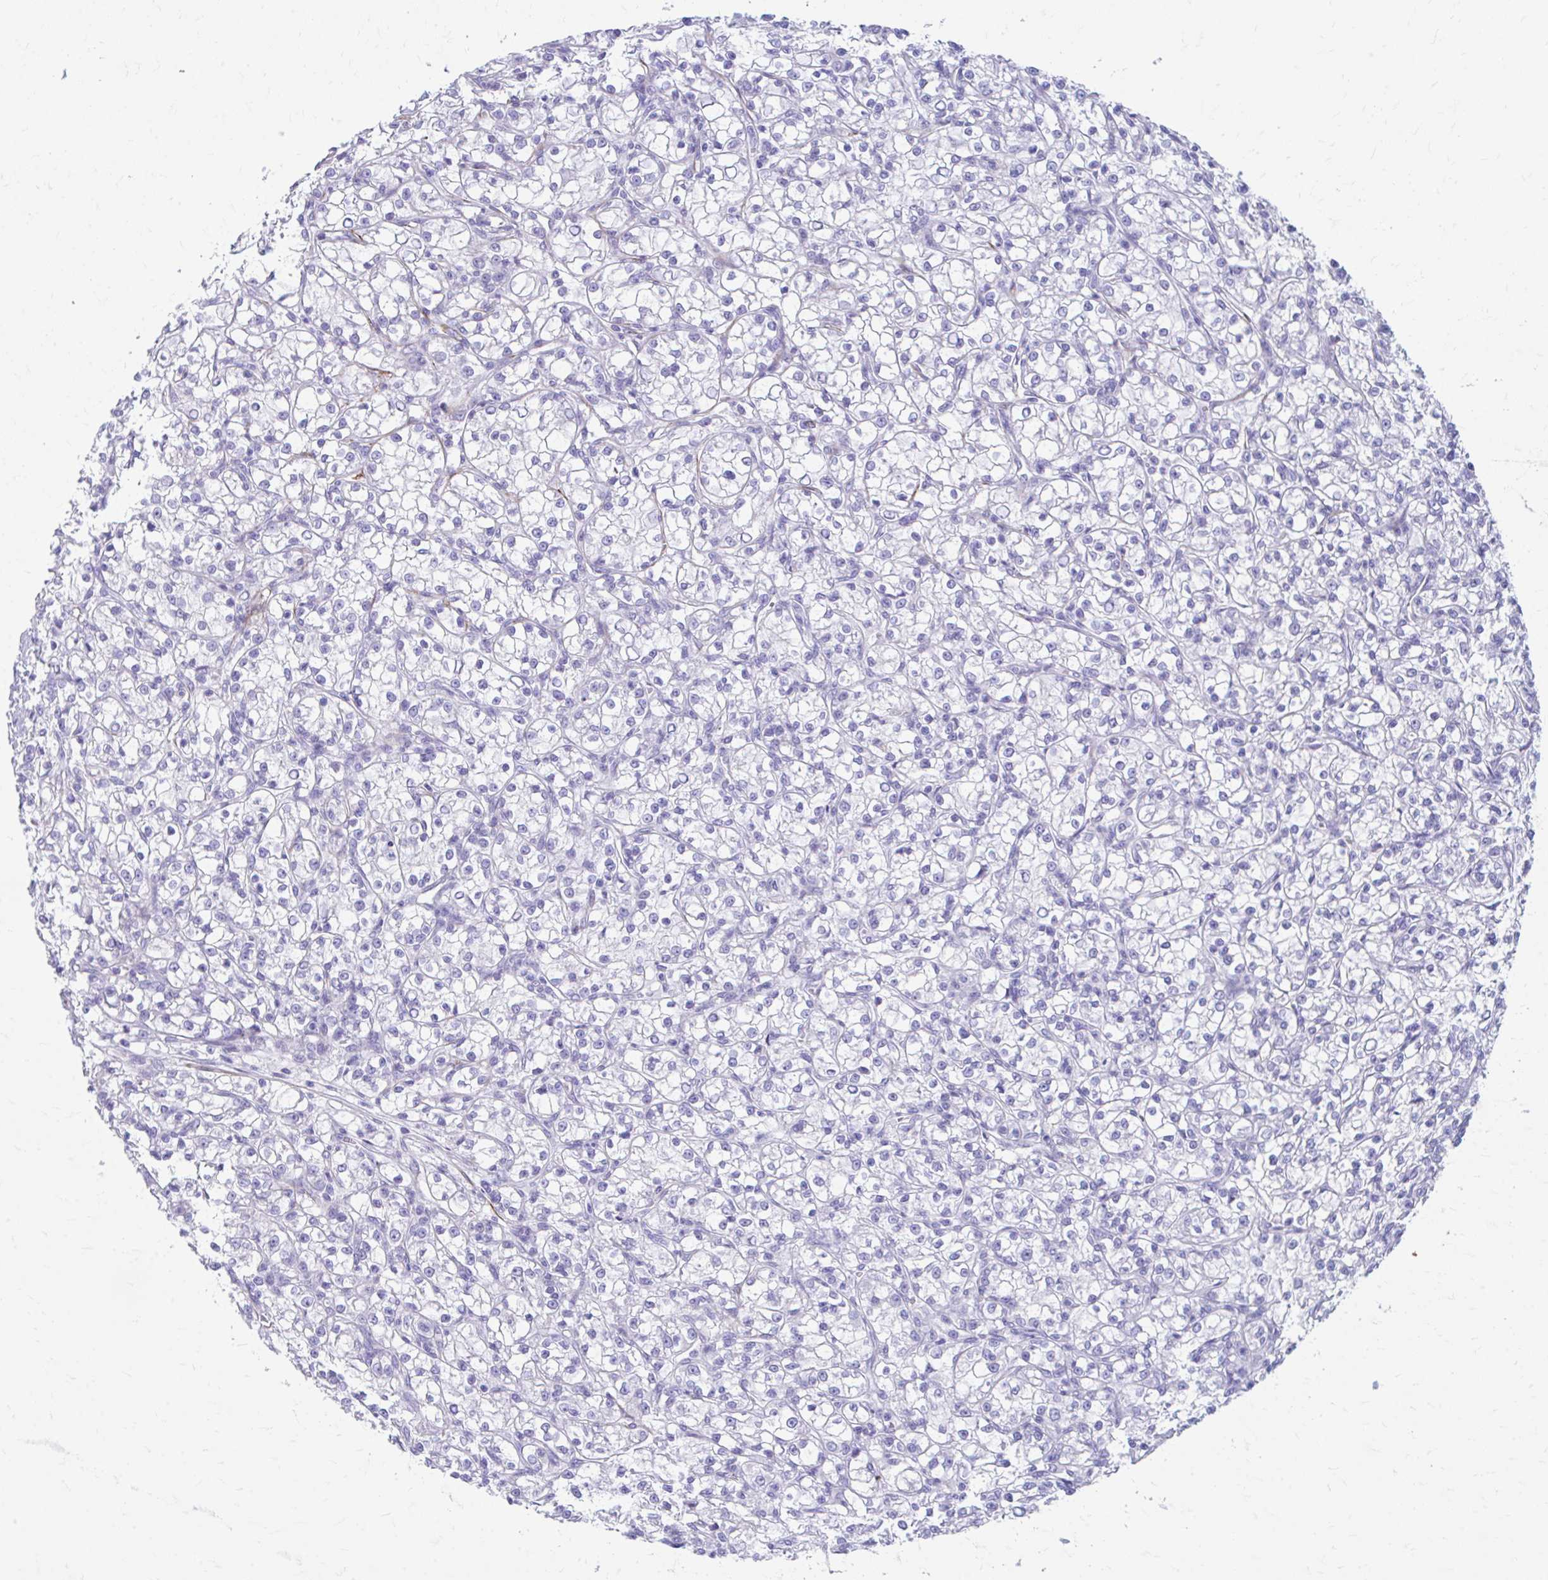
{"staining": {"intensity": "negative", "quantity": "none", "location": "none"}, "tissue": "renal cancer", "cell_type": "Tumor cells", "image_type": "cancer", "snomed": [{"axis": "morphology", "description": "Adenocarcinoma, NOS"}, {"axis": "topography", "description": "Kidney"}], "caption": "High power microscopy histopathology image of an IHC photomicrograph of adenocarcinoma (renal), revealing no significant expression in tumor cells.", "gene": "KRIT1", "patient": {"sex": "female", "age": 59}}